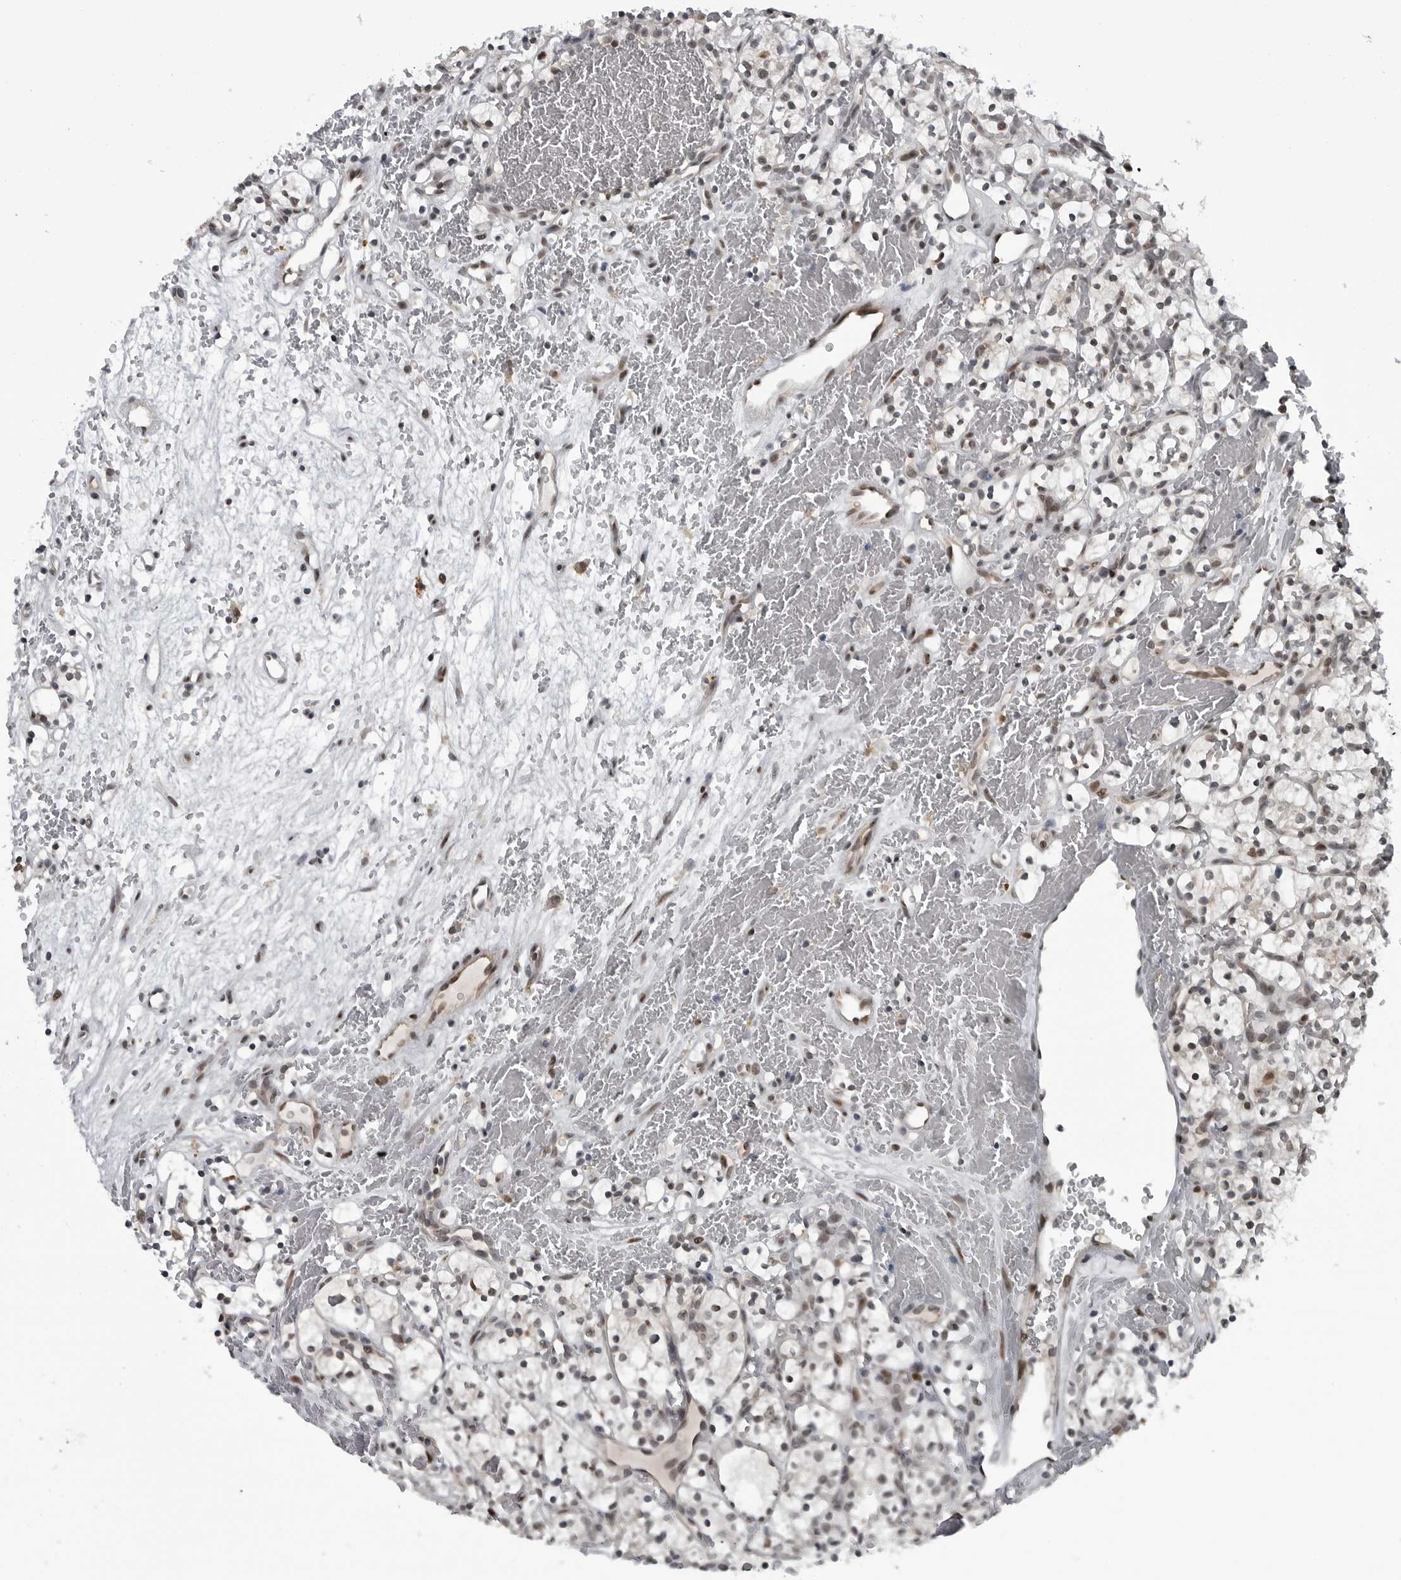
{"staining": {"intensity": "weak", "quantity": ">75%", "location": "nuclear"}, "tissue": "renal cancer", "cell_type": "Tumor cells", "image_type": "cancer", "snomed": [{"axis": "morphology", "description": "Adenocarcinoma, NOS"}, {"axis": "topography", "description": "Kidney"}], "caption": "Tumor cells show weak nuclear positivity in approximately >75% of cells in renal cancer (adenocarcinoma).", "gene": "C8orf58", "patient": {"sex": "female", "age": 57}}